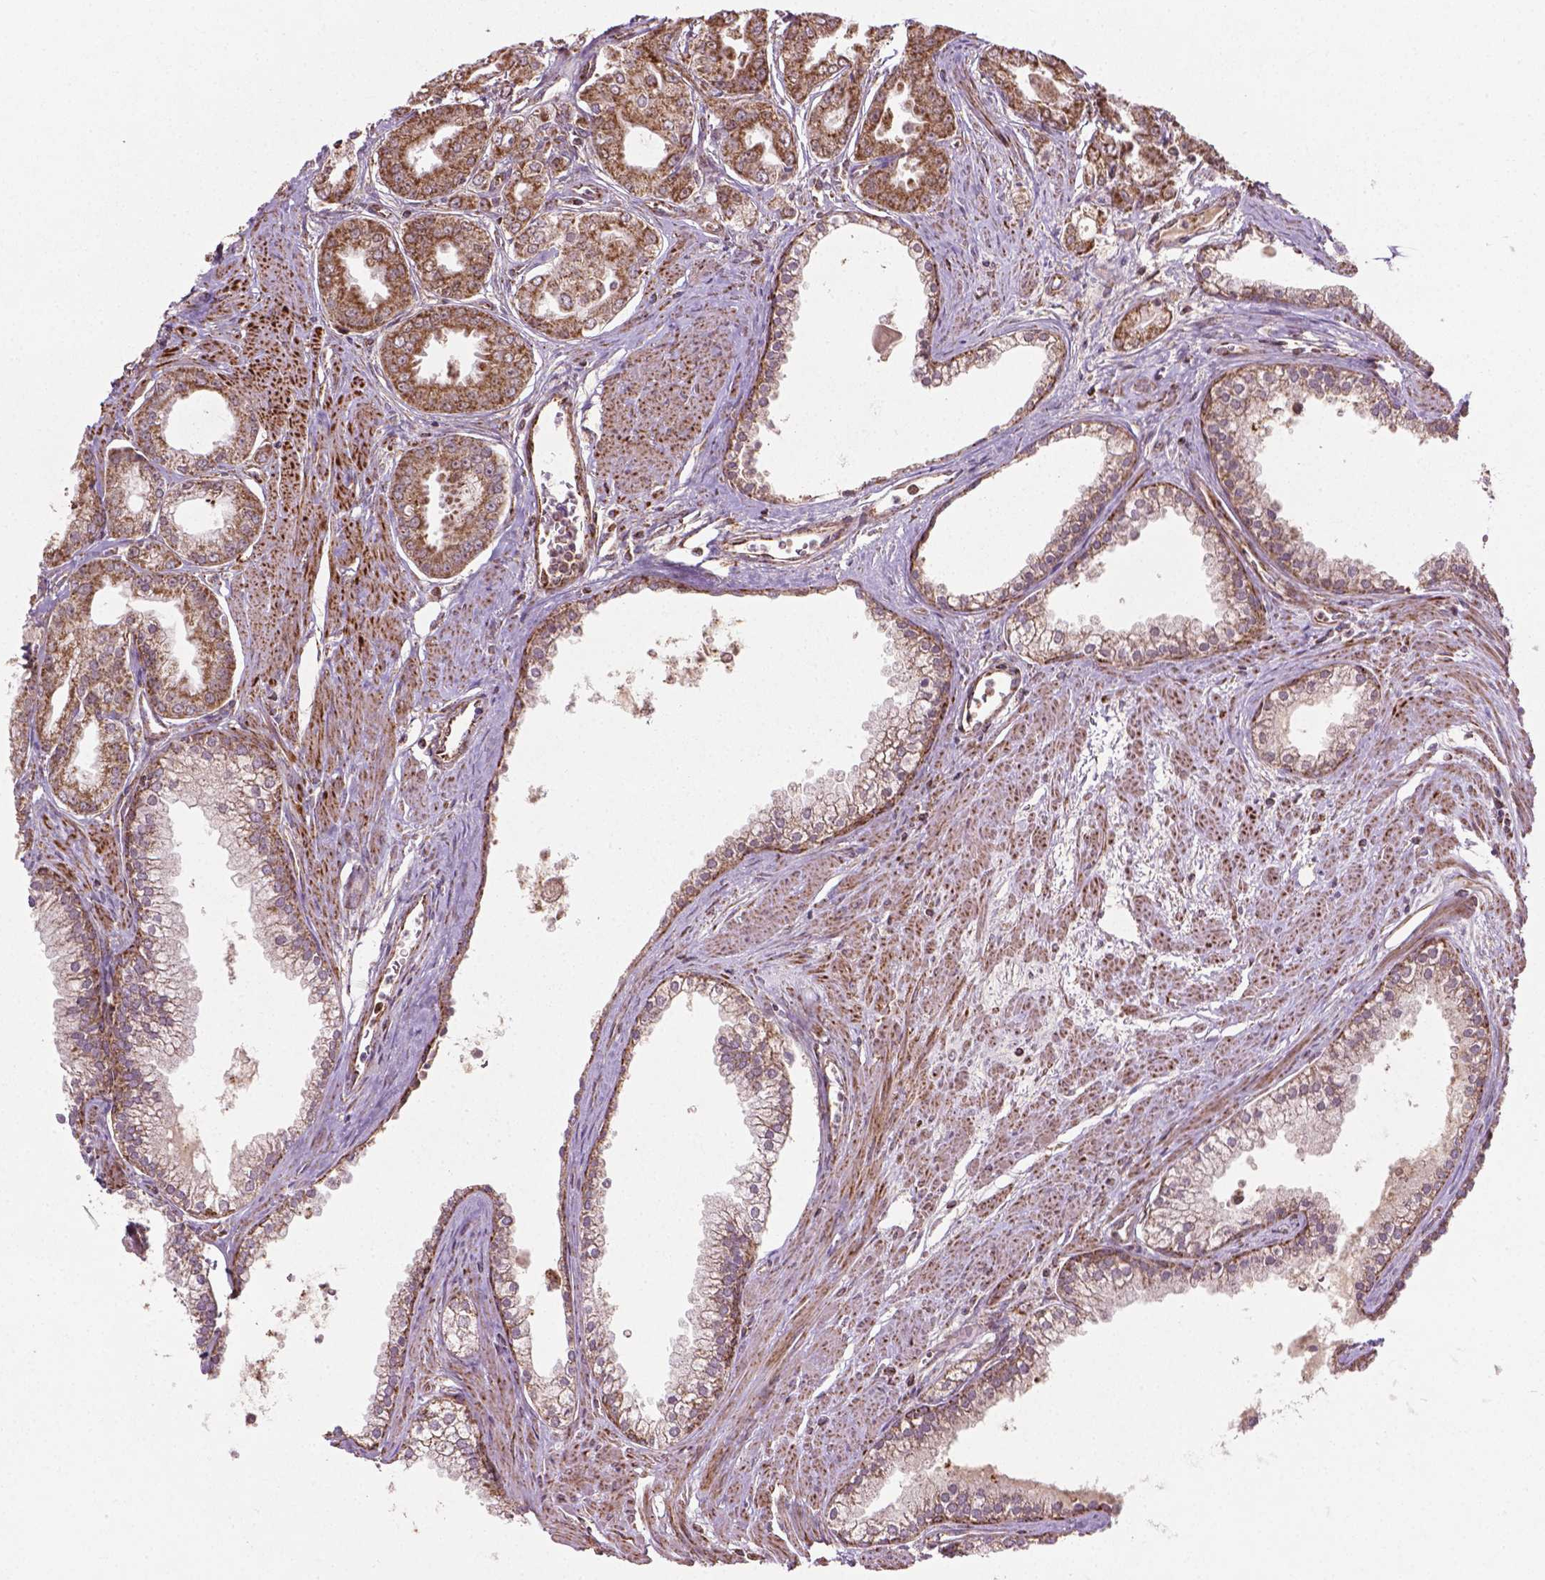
{"staining": {"intensity": "weak", "quantity": ">75%", "location": "cytoplasmic/membranous"}, "tissue": "prostate cancer", "cell_type": "Tumor cells", "image_type": "cancer", "snomed": [{"axis": "morphology", "description": "Adenocarcinoma, NOS"}, {"axis": "topography", "description": "Prostate"}], "caption": "Tumor cells show weak cytoplasmic/membranous expression in about >75% of cells in prostate cancer. The staining was performed using DAB to visualize the protein expression in brown, while the nuclei were stained in blue with hematoxylin (Magnification: 20x).", "gene": "HS3ST3A1", "patient": {"sex": "male", "age": 71}}